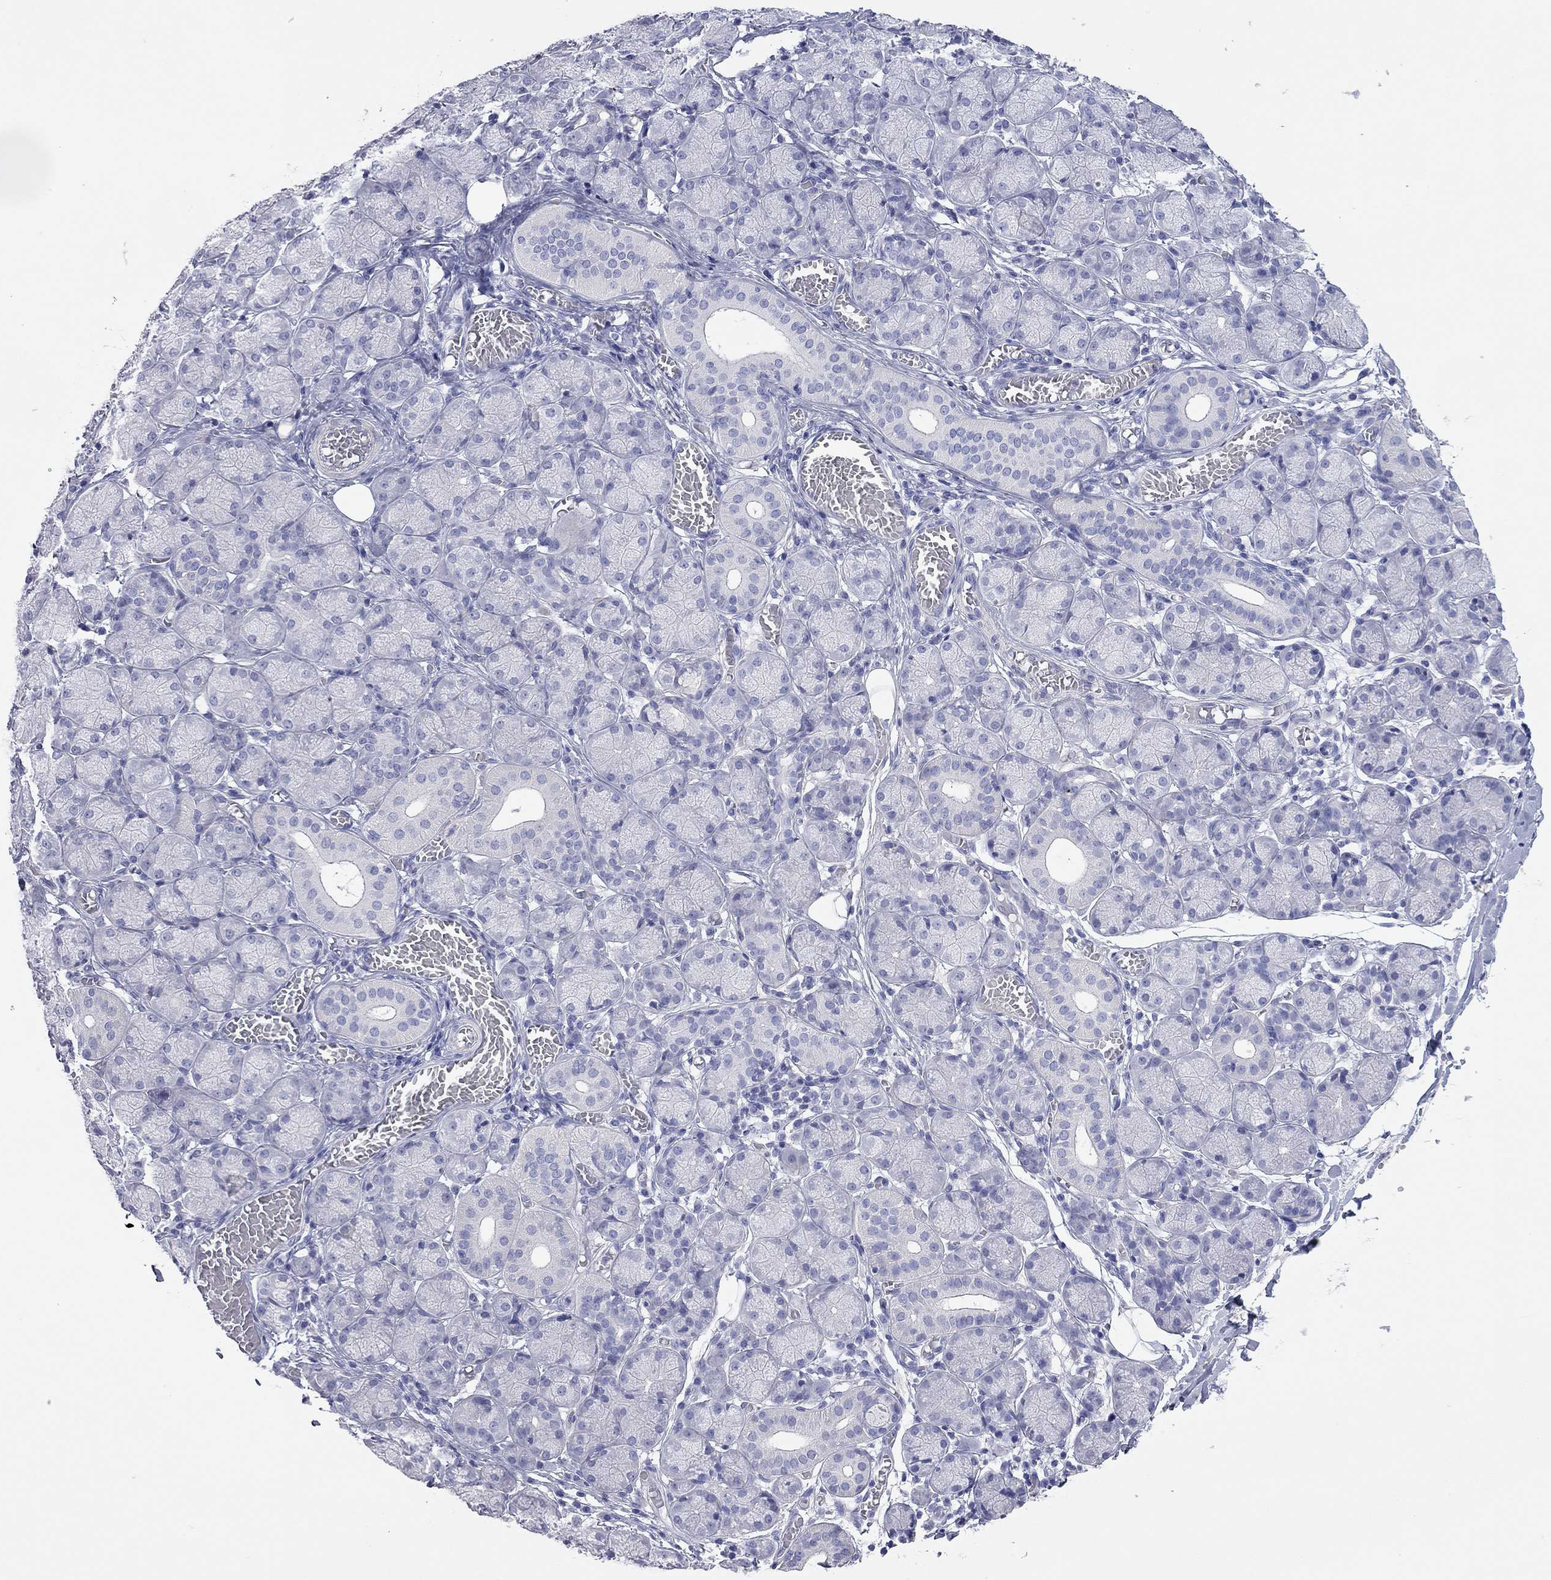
{"staining": {"intensity": "negative", "quantity": "none", "location": "none"}, "tissue": "salivary gland", "cell_type": "Glandular cells", "image_type": "normal", "snomed": [{"axis": "morphology", "description": "Normal tissue, NOS"}, {"axis": "topography", "description": "Salivary gland"}, {"axis": "topography", "description": "Peripheral nerve tissue"}], "caption": "DAB (3,3'-diaminobenzidine) immunohistochemical staining of benign salivary gland exhibits no significant expression in glandular cells. (DAB immunohistochemistry, high magnification).", "gene": "ACTL7B", "patient": {"sex": "female", "age": 24}}